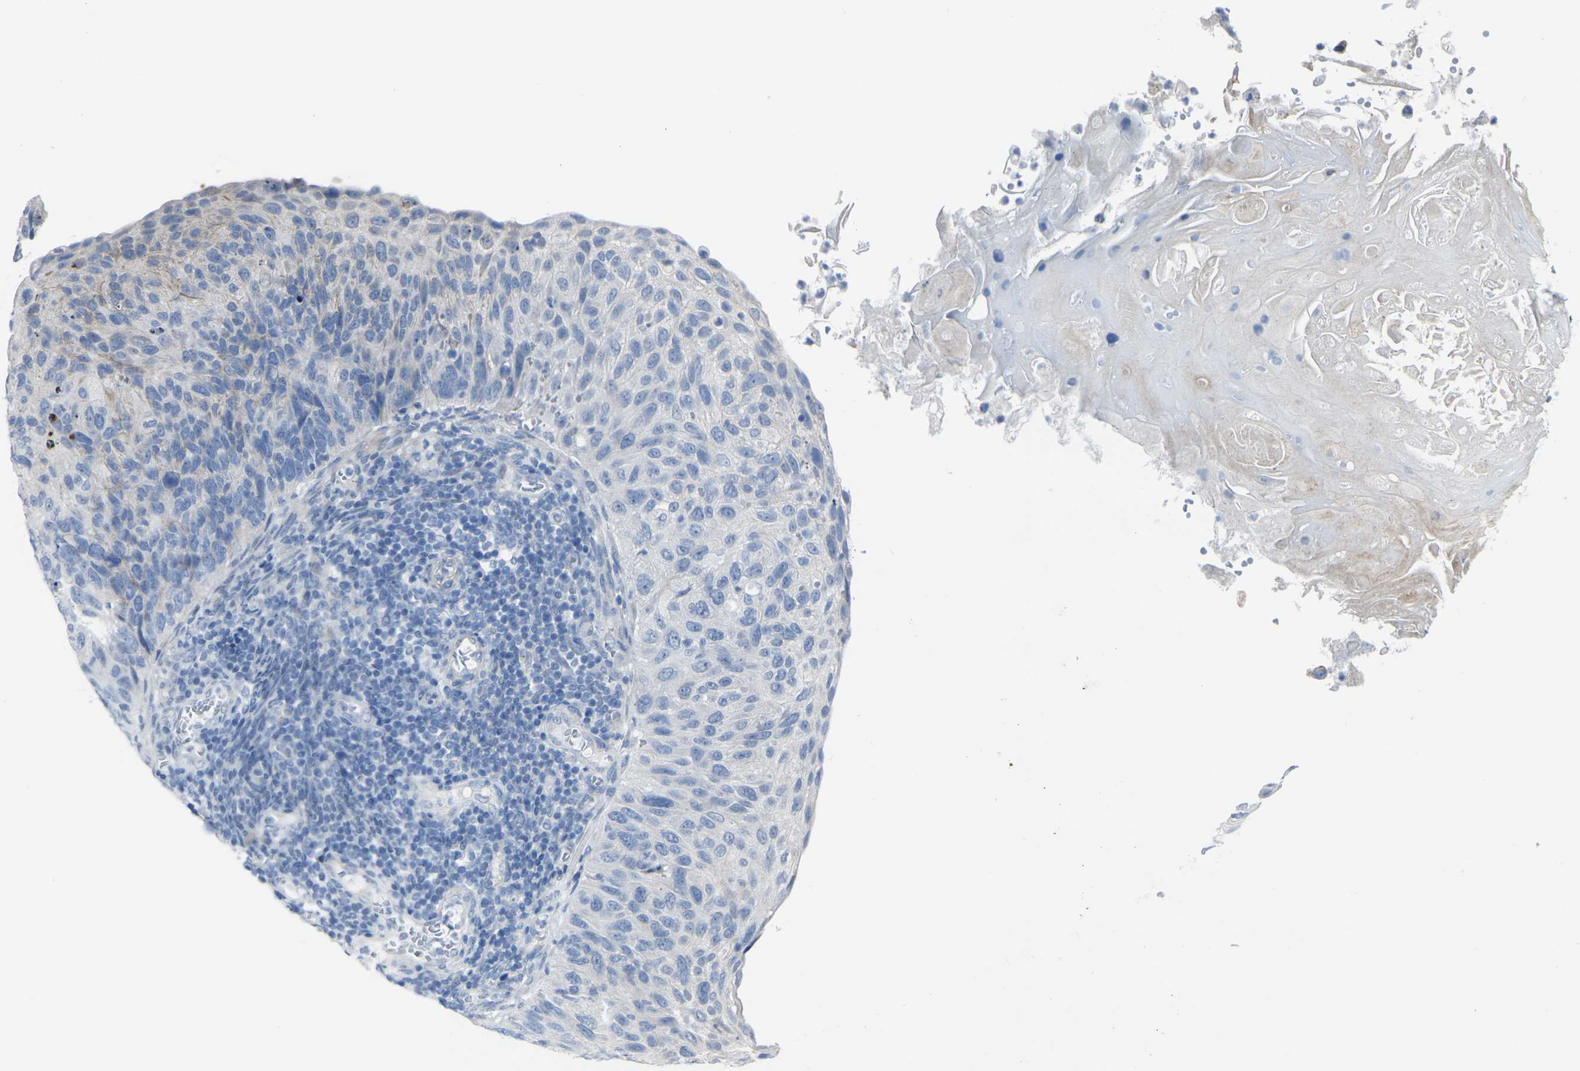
{"staining": {"intensity": "weak", "quantity": "<25%", "location": "cytoplasmic/membranous"}, "tissue": "cervical cancer", "cell_type": "Tumor cells", "image_type": "cancer", "snomed": [{"axis": "morphology", "description": "Squamous cell carcinoma, NOS"}, {"axis": "topography", "description": "Cervix"}], "caption": "Protein analysis of cervical cancer reveals no significant expression in tumor cells.", "gene": "ANKRD46", "patient": {"sex": "female", "age": 70}}